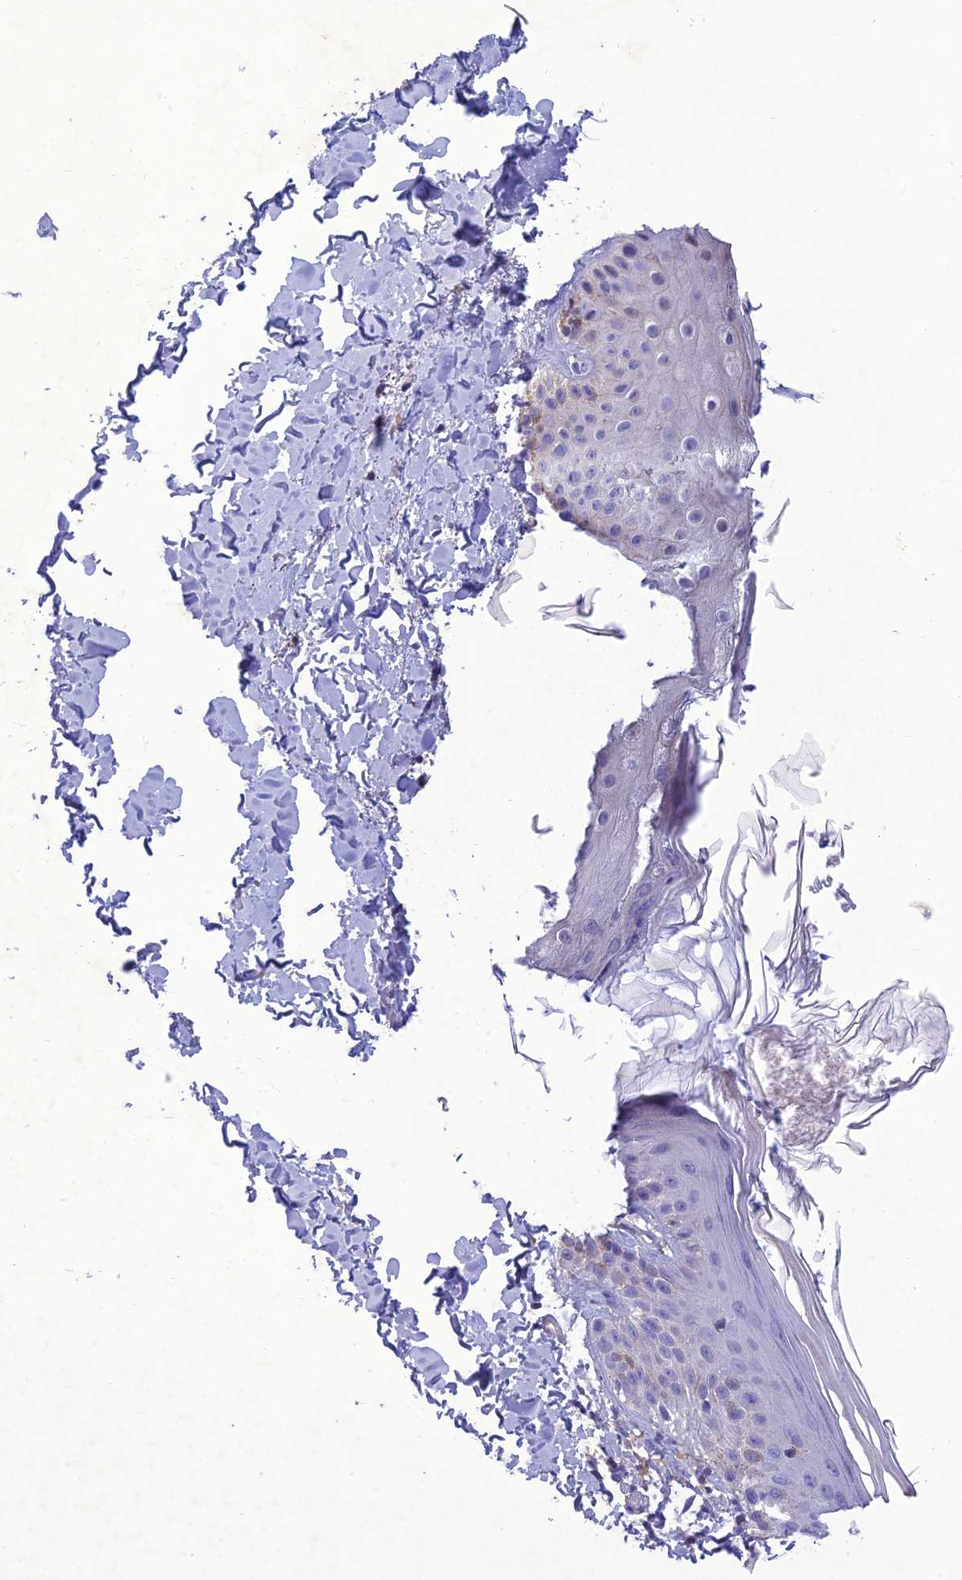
{"staining": {"intensity": "moderate", "quantity": "<25%", "location": "cytoplasmic/membranous"}, "tissue": "skin", "cell_type": "Fibroblasts", "image_type": "normal", "snomed": [{"axis": "morphology", "description": "Normal tissue, NOS"}, {"axis": "topography", "description": "Skin"}], "caption": "A high-resolution image shows IHC staining of normal skin, which exhibits moderate cytoplasmic/membranous positivity in about <25% of fibroblasts. The staining is performed using DAB (3,3'-diaminobenzidine) brown chromogen to label protein expression. The nuclei are counter-stained blue using hematoxylin.", "gene": "SNX24", "patient": {"sex": "male", "age": 52}}